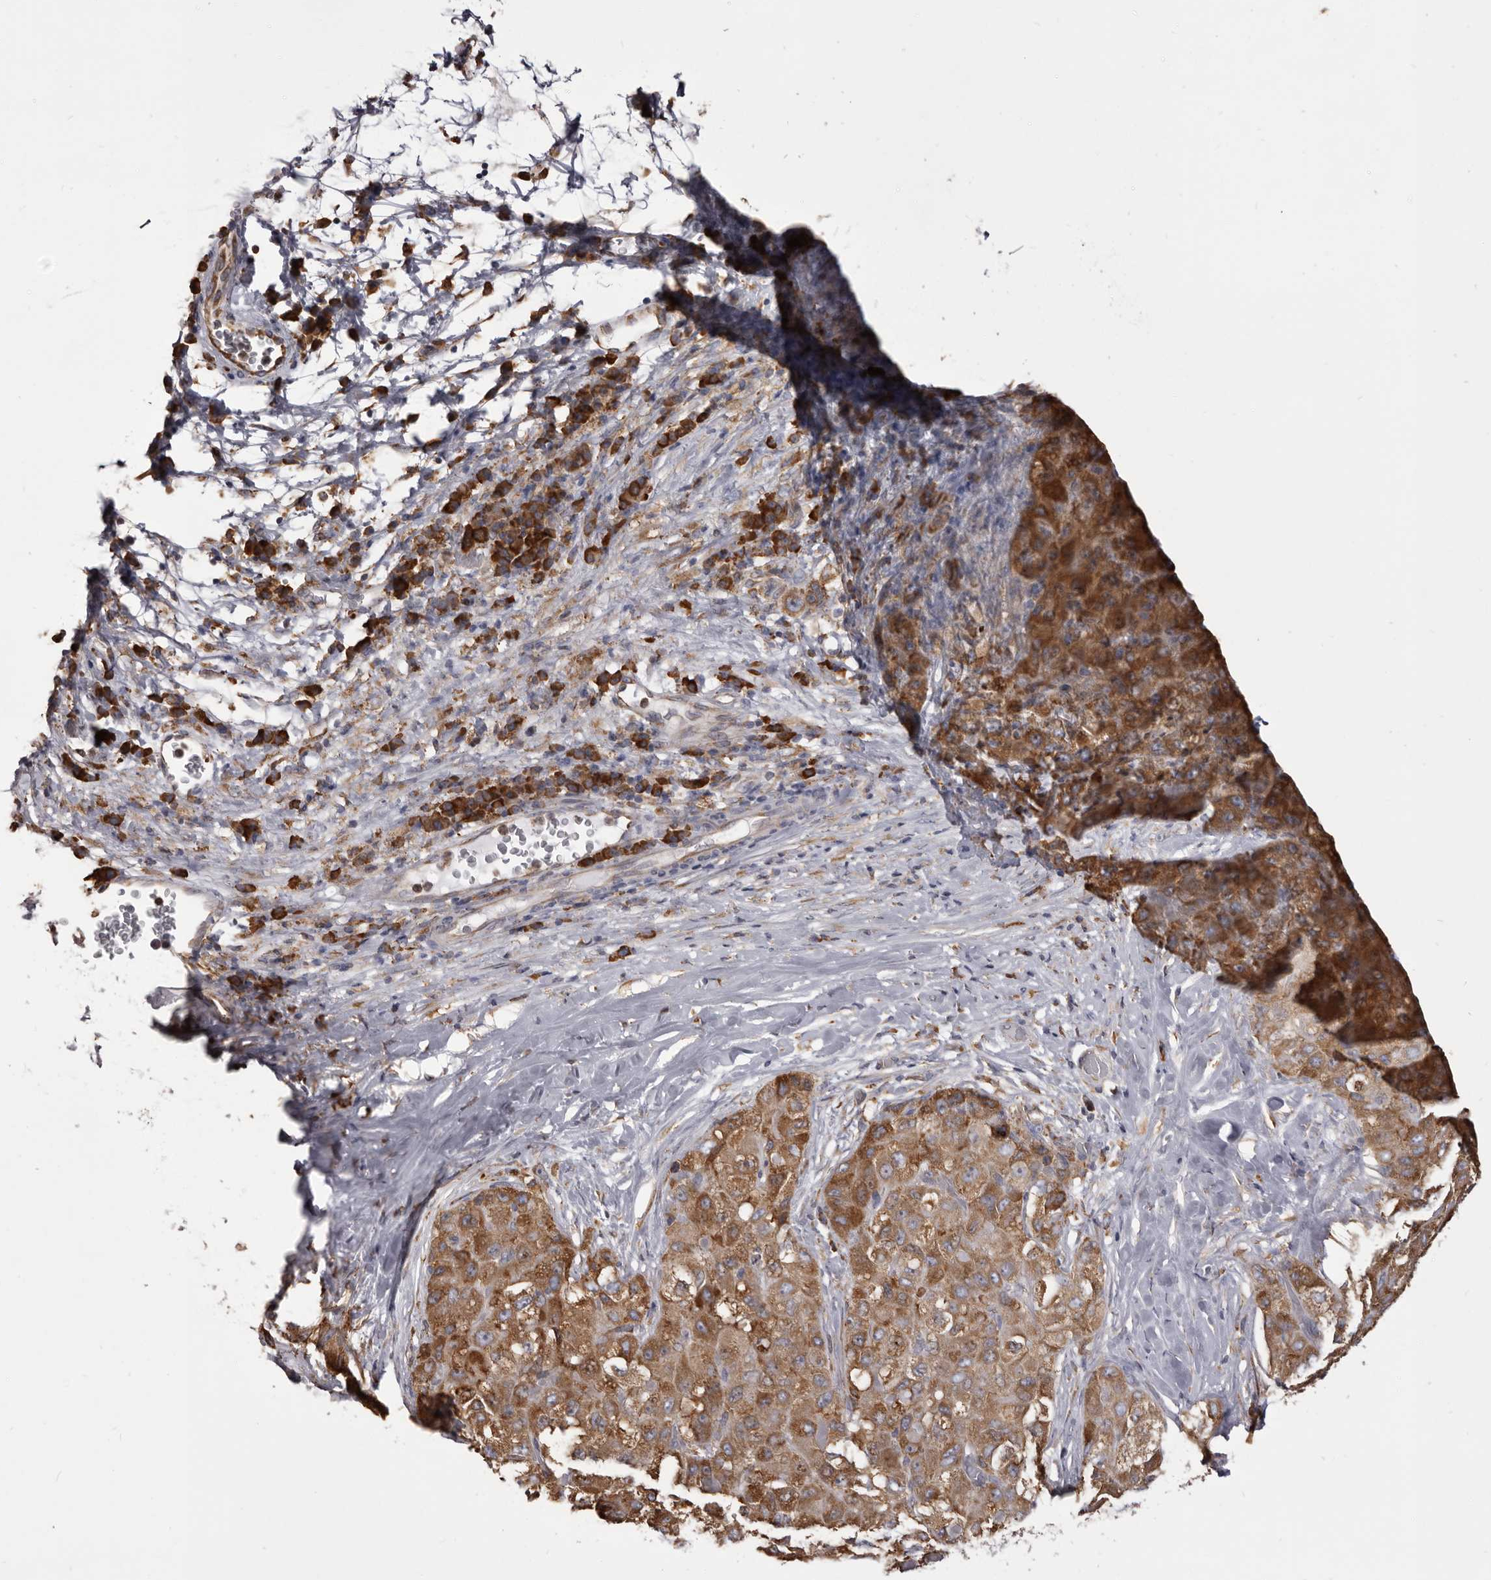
{"staining": {"intensity": "moderate", "quantity": ">75%", "location": "cytoplasmic/membranous"}, "tissue": "liver cancer", "cell_type": "Tumor cells", "image_type": "cancer", "snomed": [{"axis": "morphology", "description": "Carcinoma, Hepatocellular, NOS"}, {"axis": "topography", "description": "Liver"}], "caption": "Protein expression analysis of human hepatocellular carcinoma (liver) reveals moderate cytoplasmic/membranous expression in approximately >75% of tumor cells. Immunohistochemistry stains the protein of interest in brown and the nuclei are stained blue.", "gene": "QRSL1", "patient": {"sex": "male", "age": 80}}